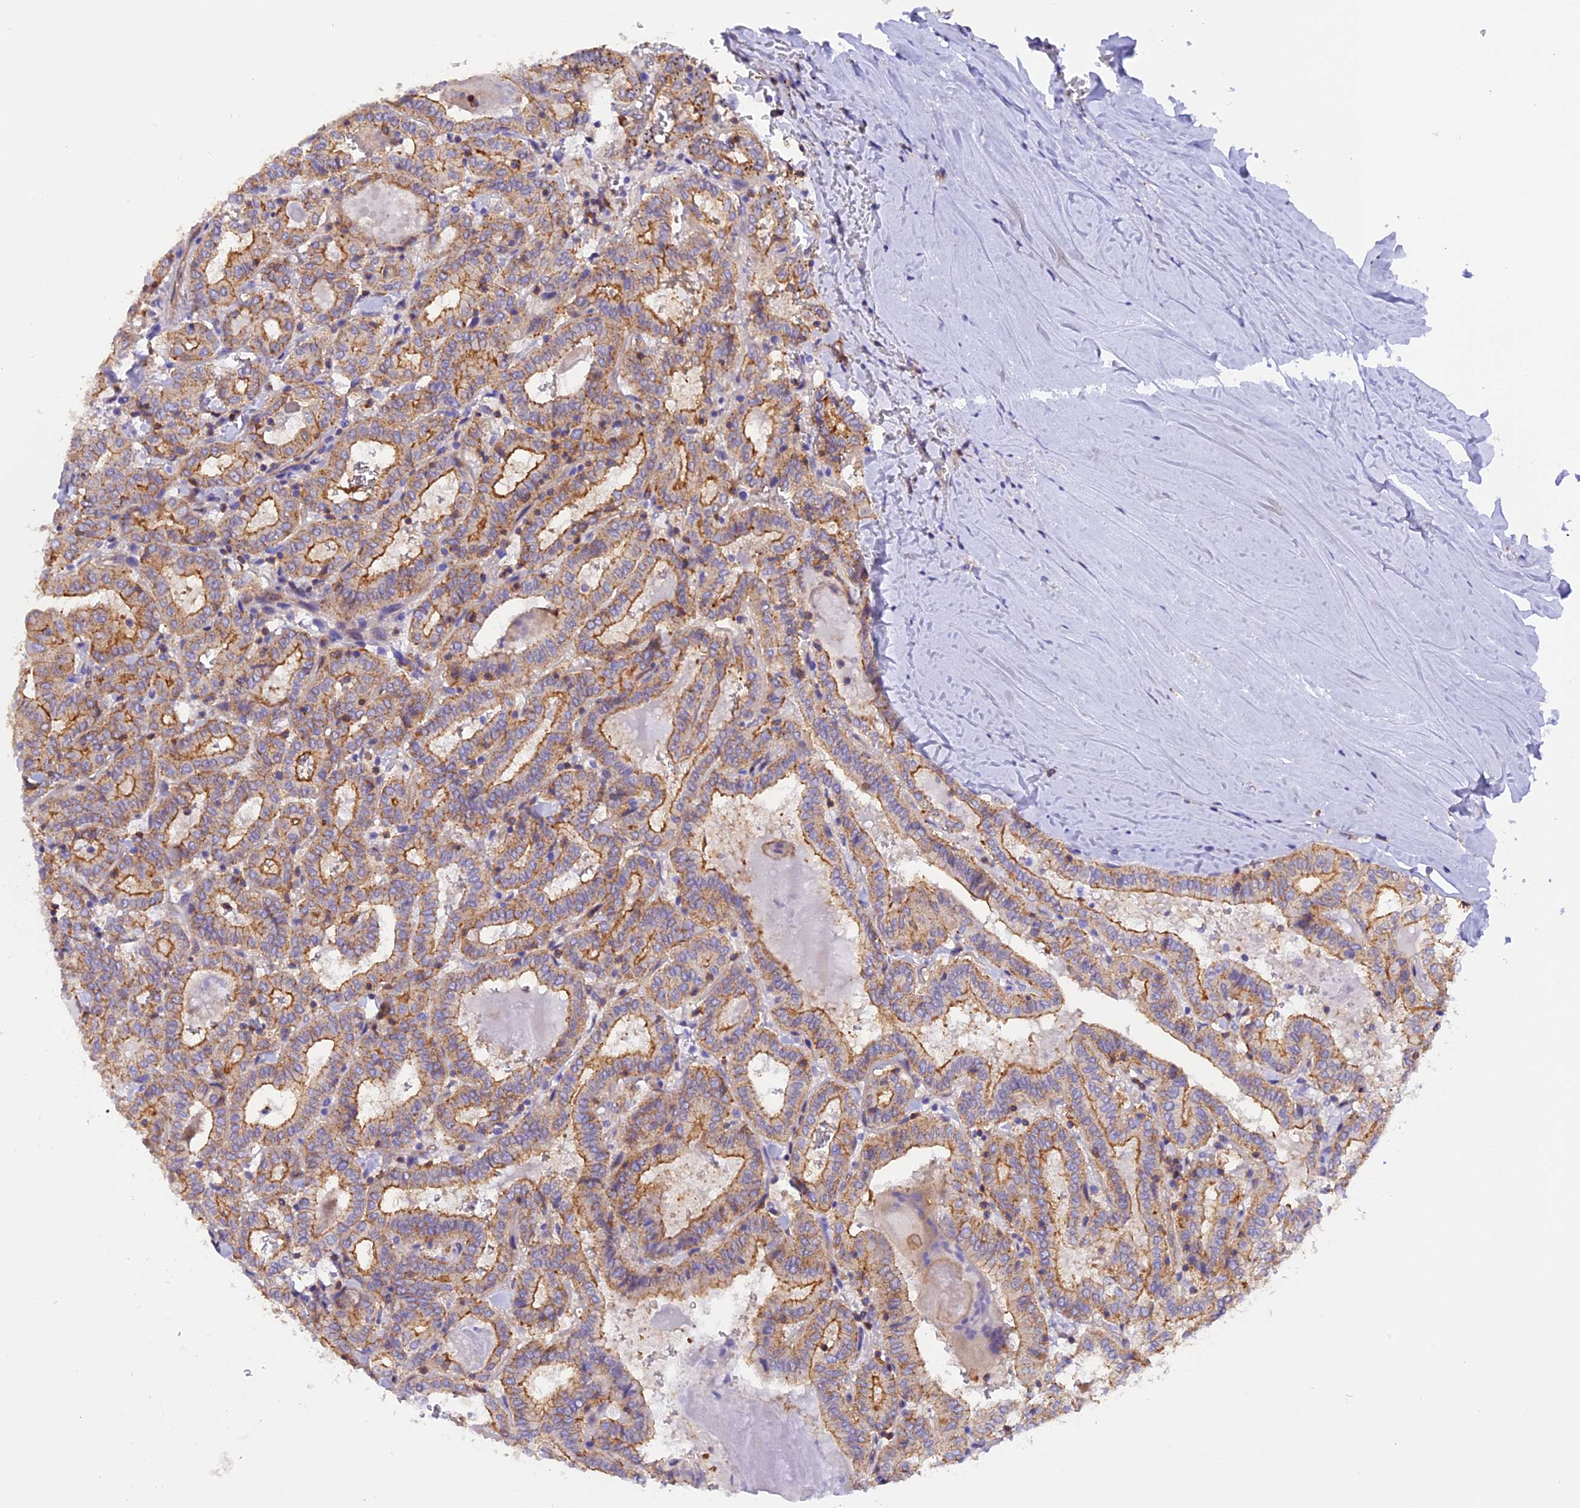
{"staining": {"intensity": "moderate", "quantity": ">75%", "location": "cytoplasmic/membranous"}, "tissue": "thyroid cancer", "cell_type": "Tumor cells", "image_type": "cancer", "snomed": [{"axis": "morphology", "description": "Papillary adenocarcinoma, NOS"}, {"axis": "topography", "description": "Thyroid gland"}], "caption": "A brown stain labels moderate cytoplasmic/membranous staining of a protein in thyroid cancer tumor cells.", "gene": "FAM193A", "patient": {"sex": "female", "age": 72}}